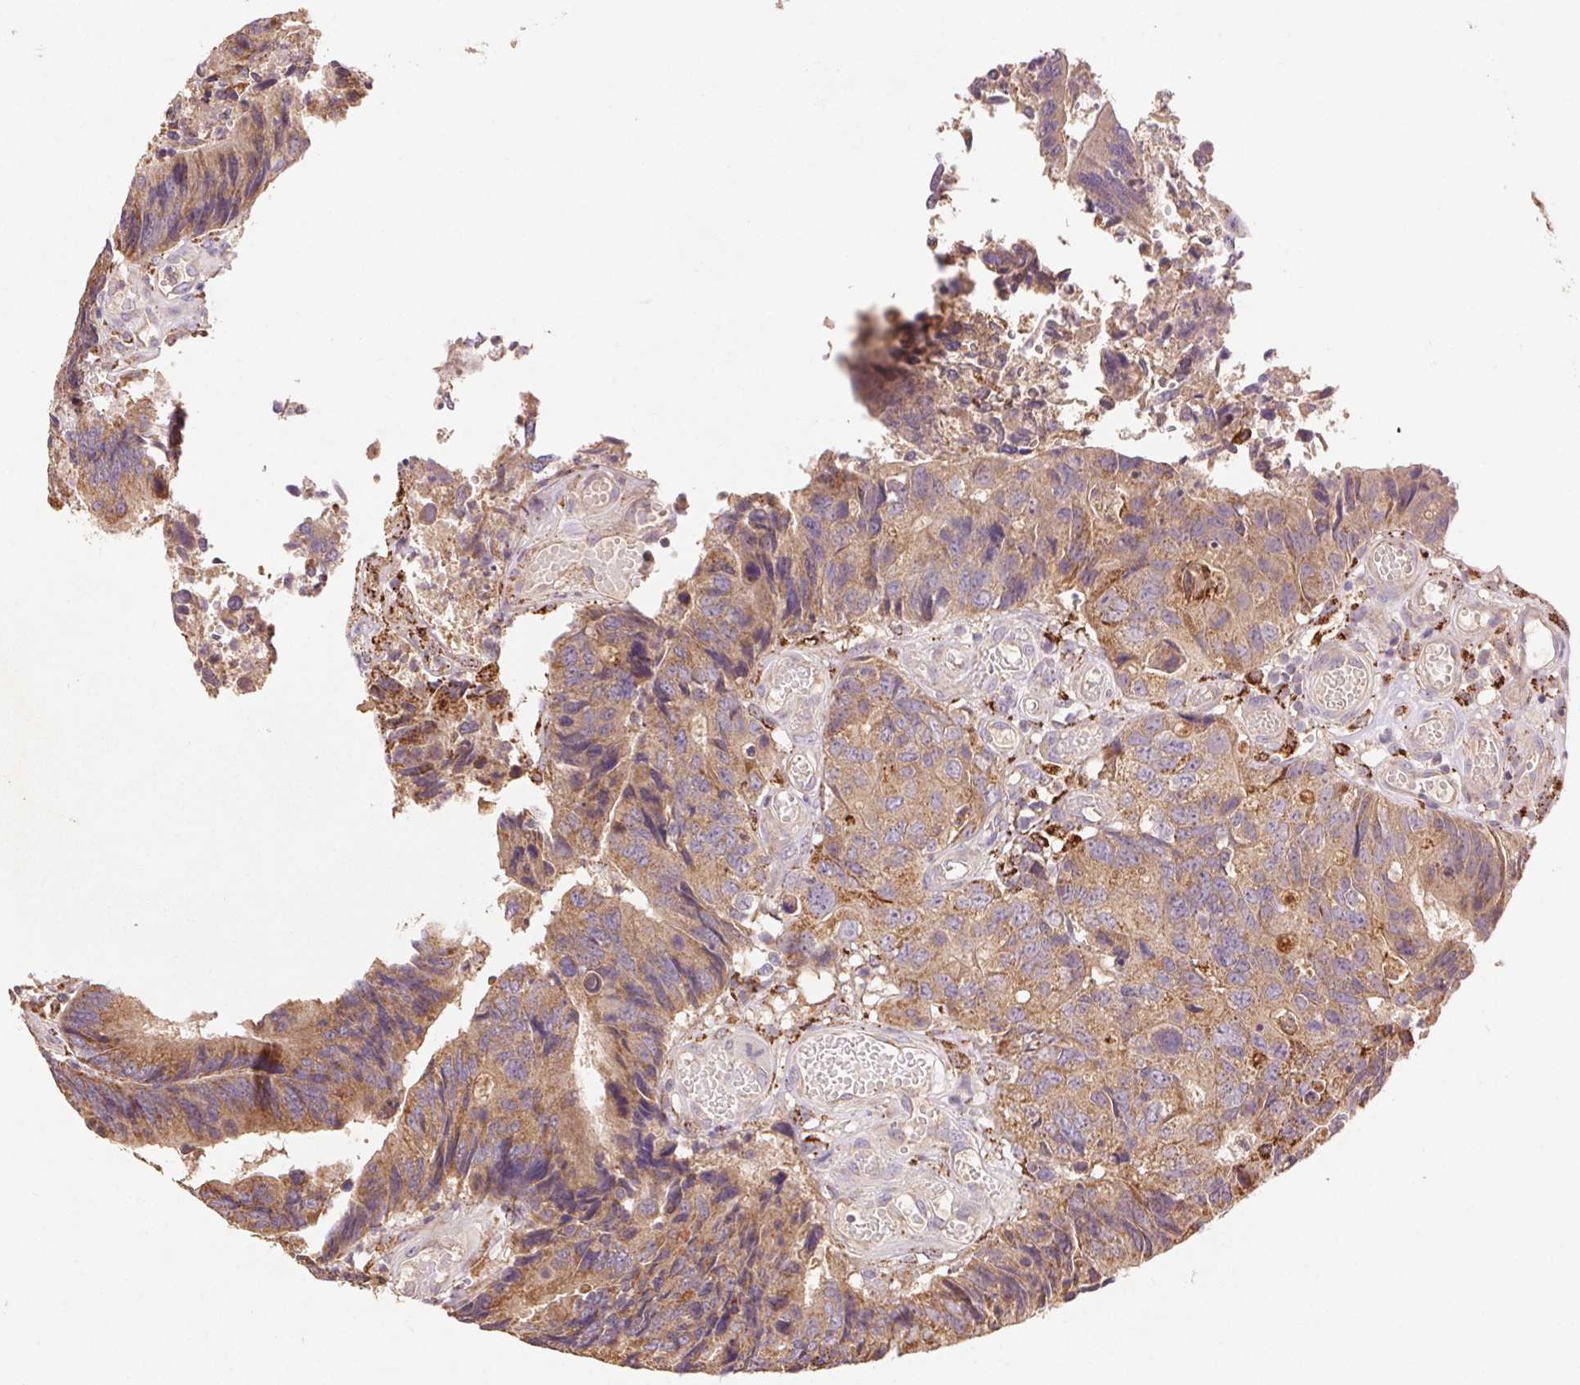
{"staining": {"intensity": "moderate", "quantity": ">75%", "location": "cytoplasmic/membranous"}, "tissue": "colorectal cancer", "cell_type": "Tumor cells", "image_type": "cancer", "snomed": [{"axis": "morphology", "description": "Adenocarcinoma, NOS"}, {"axis": "topography", "description": "Colon"}], "caption": "Immunohistochemistry of human colorectal adenocarcinoma reveals medium levels of moderate cytoplasmic/membranous expression in approximately >75% of tumor cells. (DAB (3,3'-diaminobenzidine) IHC, brown staining for protein, blue staining for nuclei).", "gene": "FNBP1L", "patient": {"sex": "female", "age": 67}}